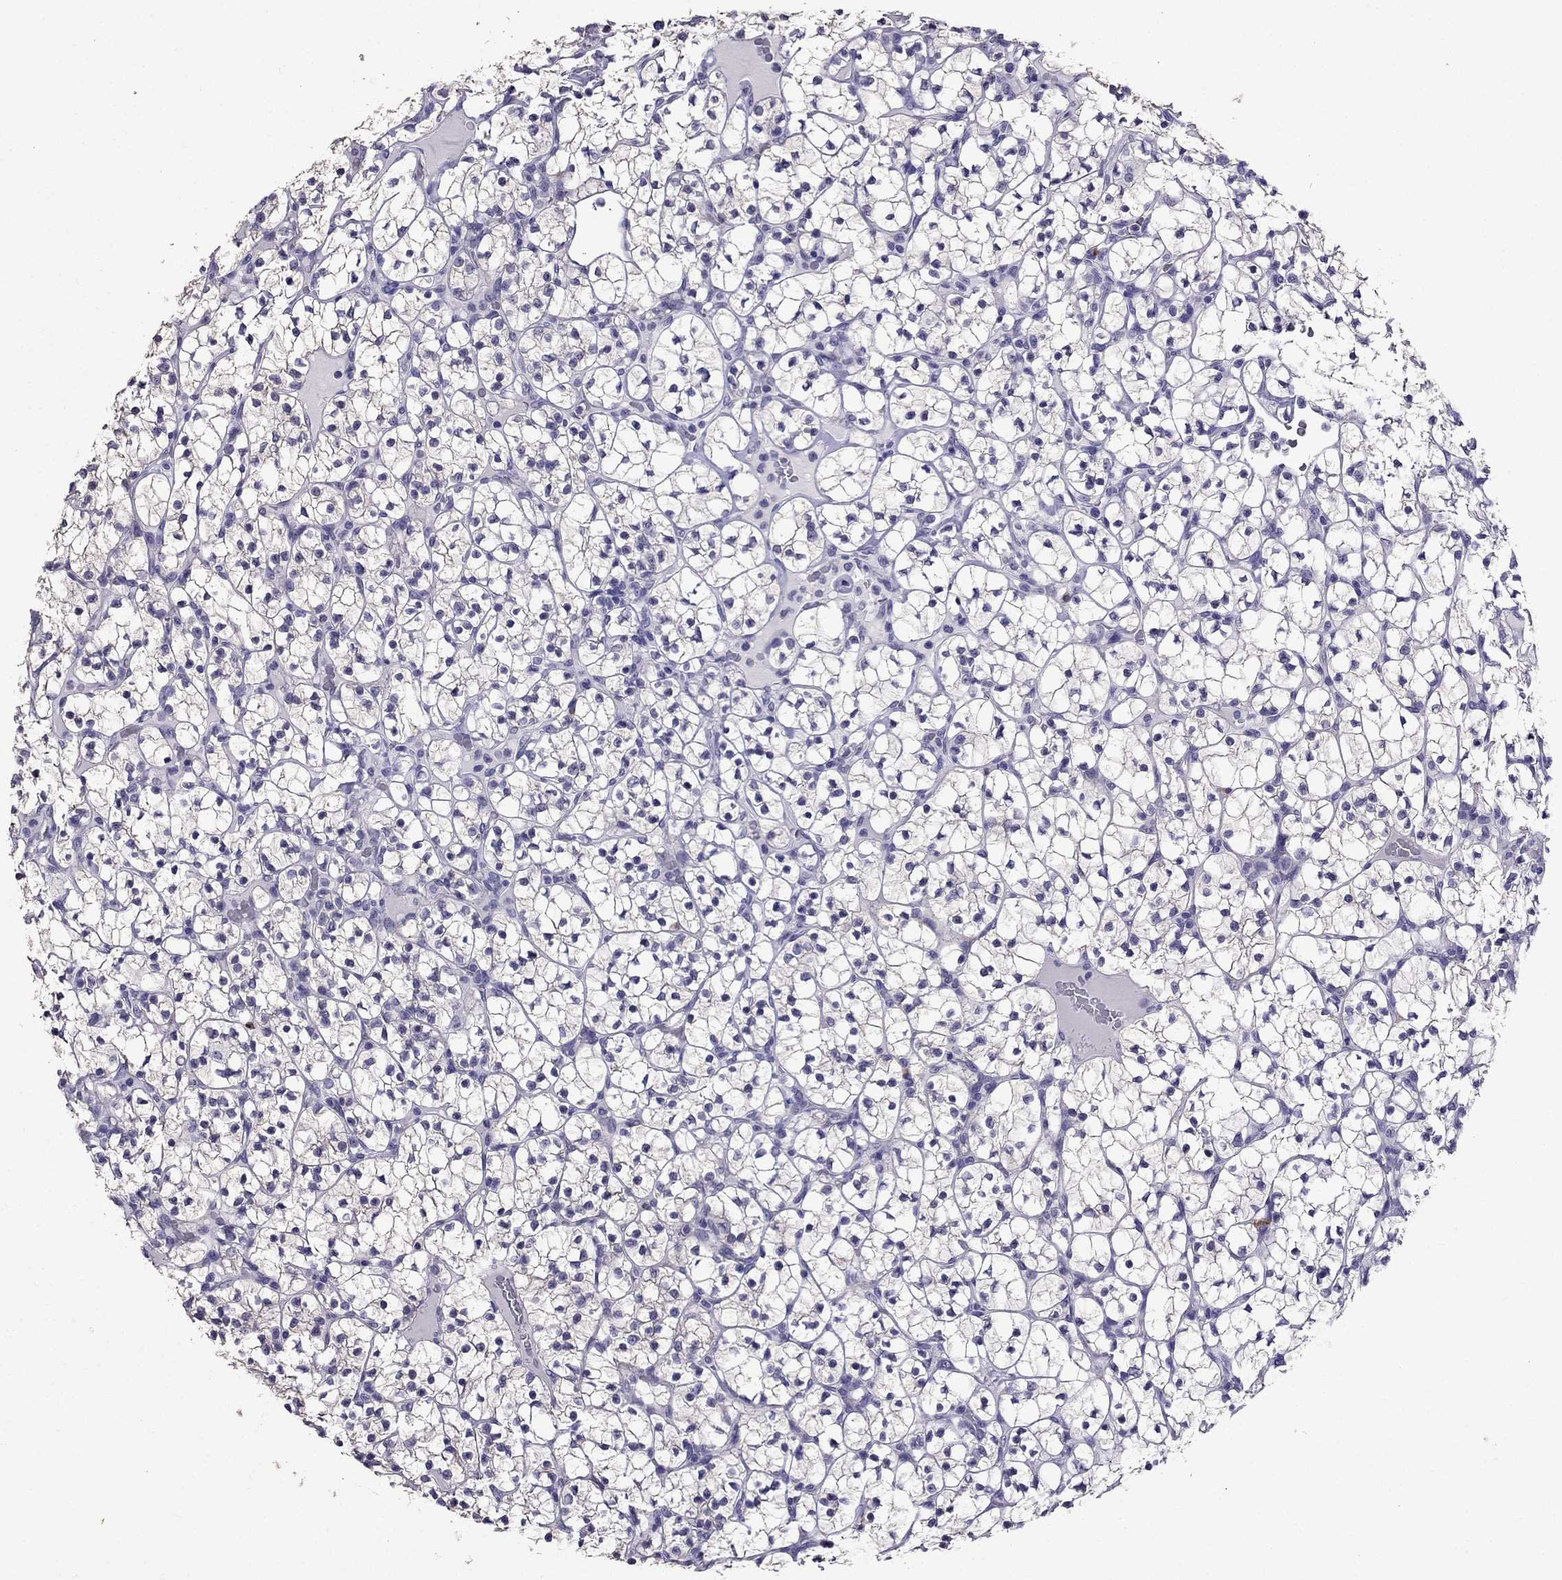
{"staining": {"intensity": "negative", "quantity": "none", "location": "none"}, "tissue": "renal cancer", "cell_type": "Tumor cells", "image_type": "cancer", "snomed": [{"axis": "morphology", "description": "Adenocarcinoma, NOS"}, {"axis": "topography", "description": "Kidney"}], "caption": "Tumor cells are negative for protein expression in human renal adenocarcinoma.", "gene": "OLFM4", "patient": {"sex": "female", "age": 89}}